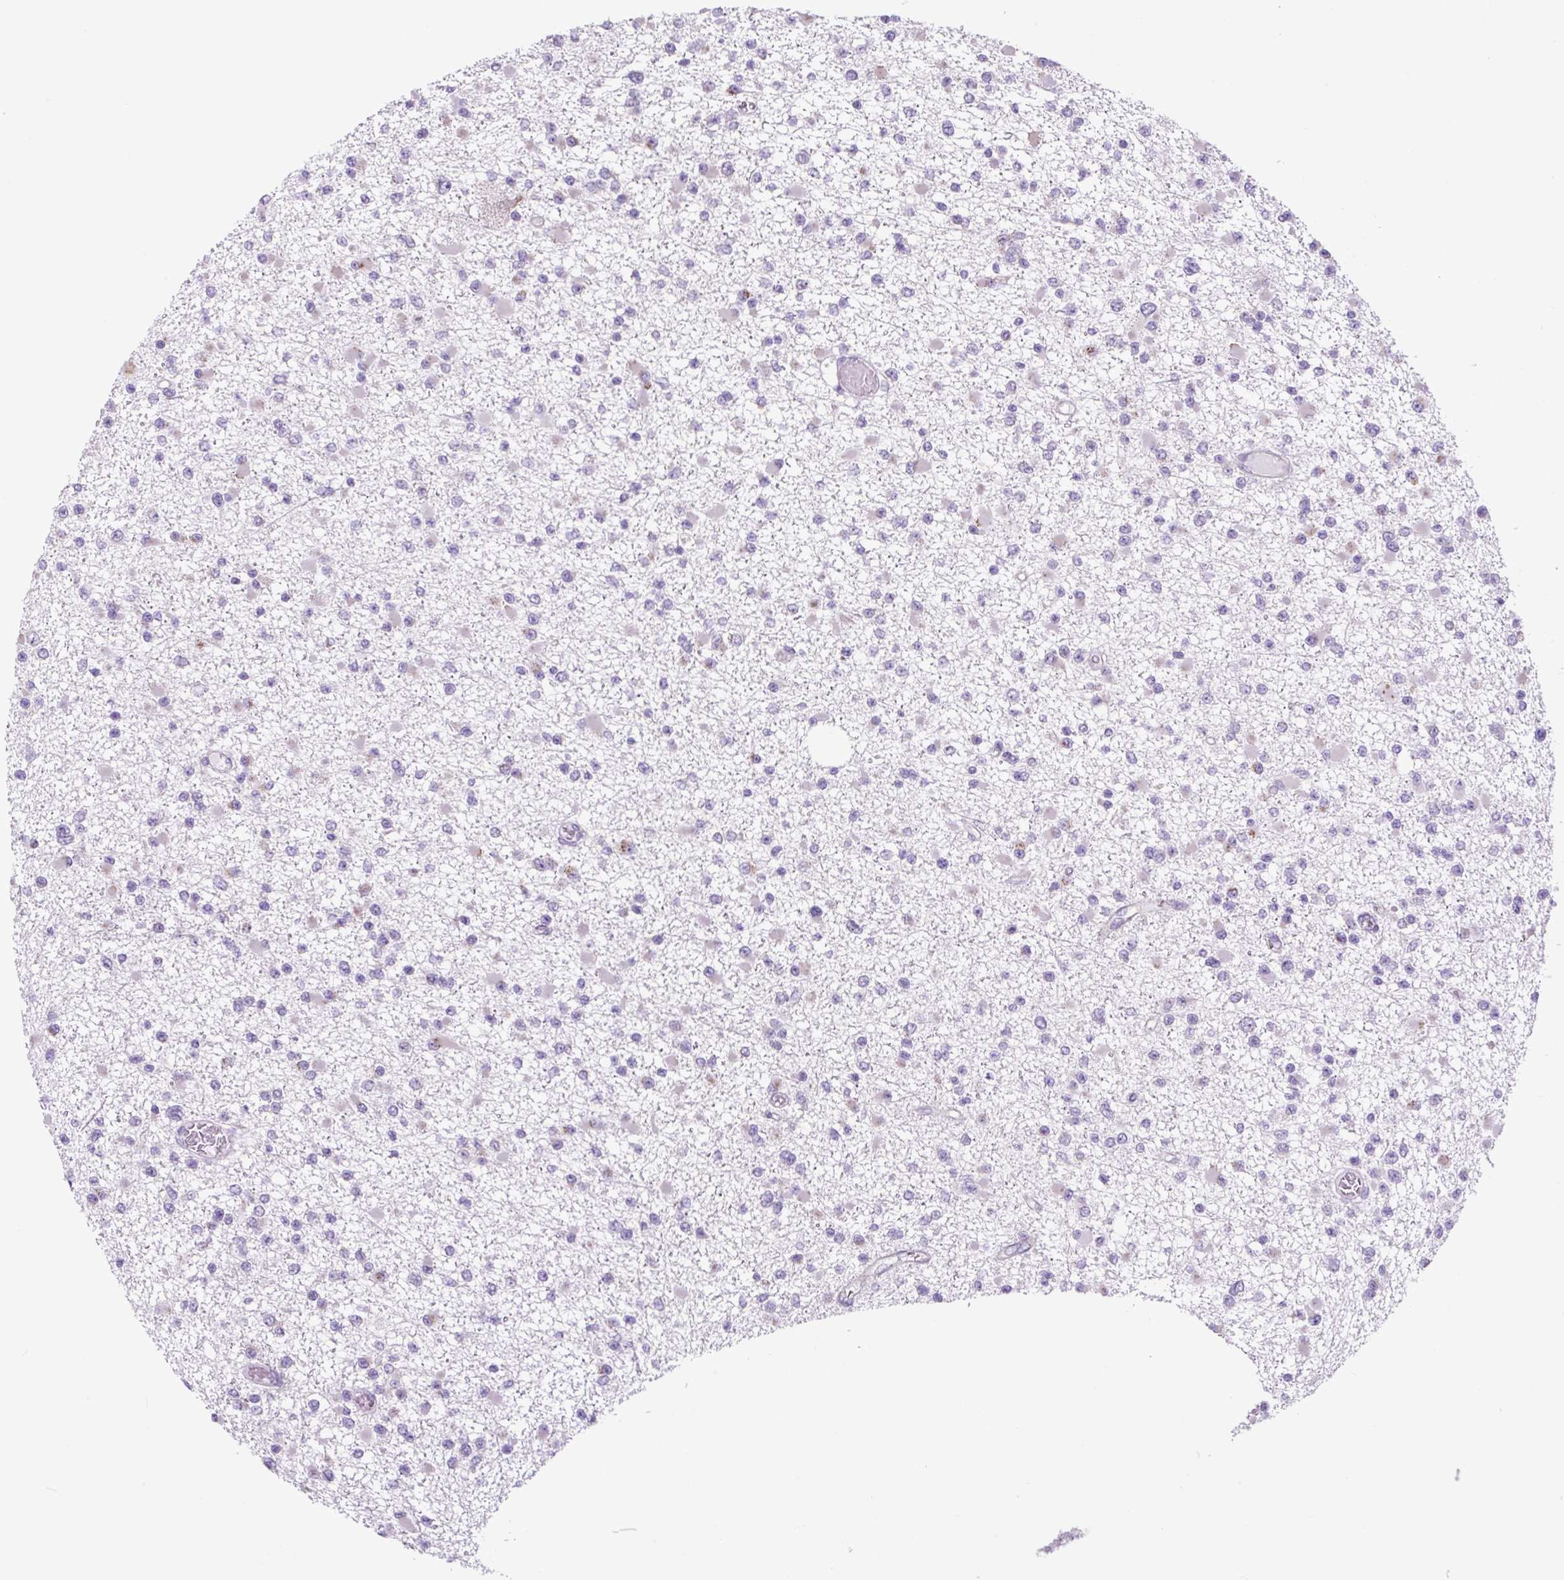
{"staining": {"intensity": "negative", "quantity": "none", "location": "none"}, "tissue": "glioma", "cell_type": "Tumor cells", "image_type": "cancer", "snomed": [{"axis": "morphology", "description": "Glioma, malignant, Low grade"}, {"axis": "topography", "description": "Brain"}], "caption": "Immunohistochemistry of low-grade glioma (malignant) exhibits no positivity in tumor cells.", "gene": "GORASP1", "patient": {"sex": "female", "age": 22}}